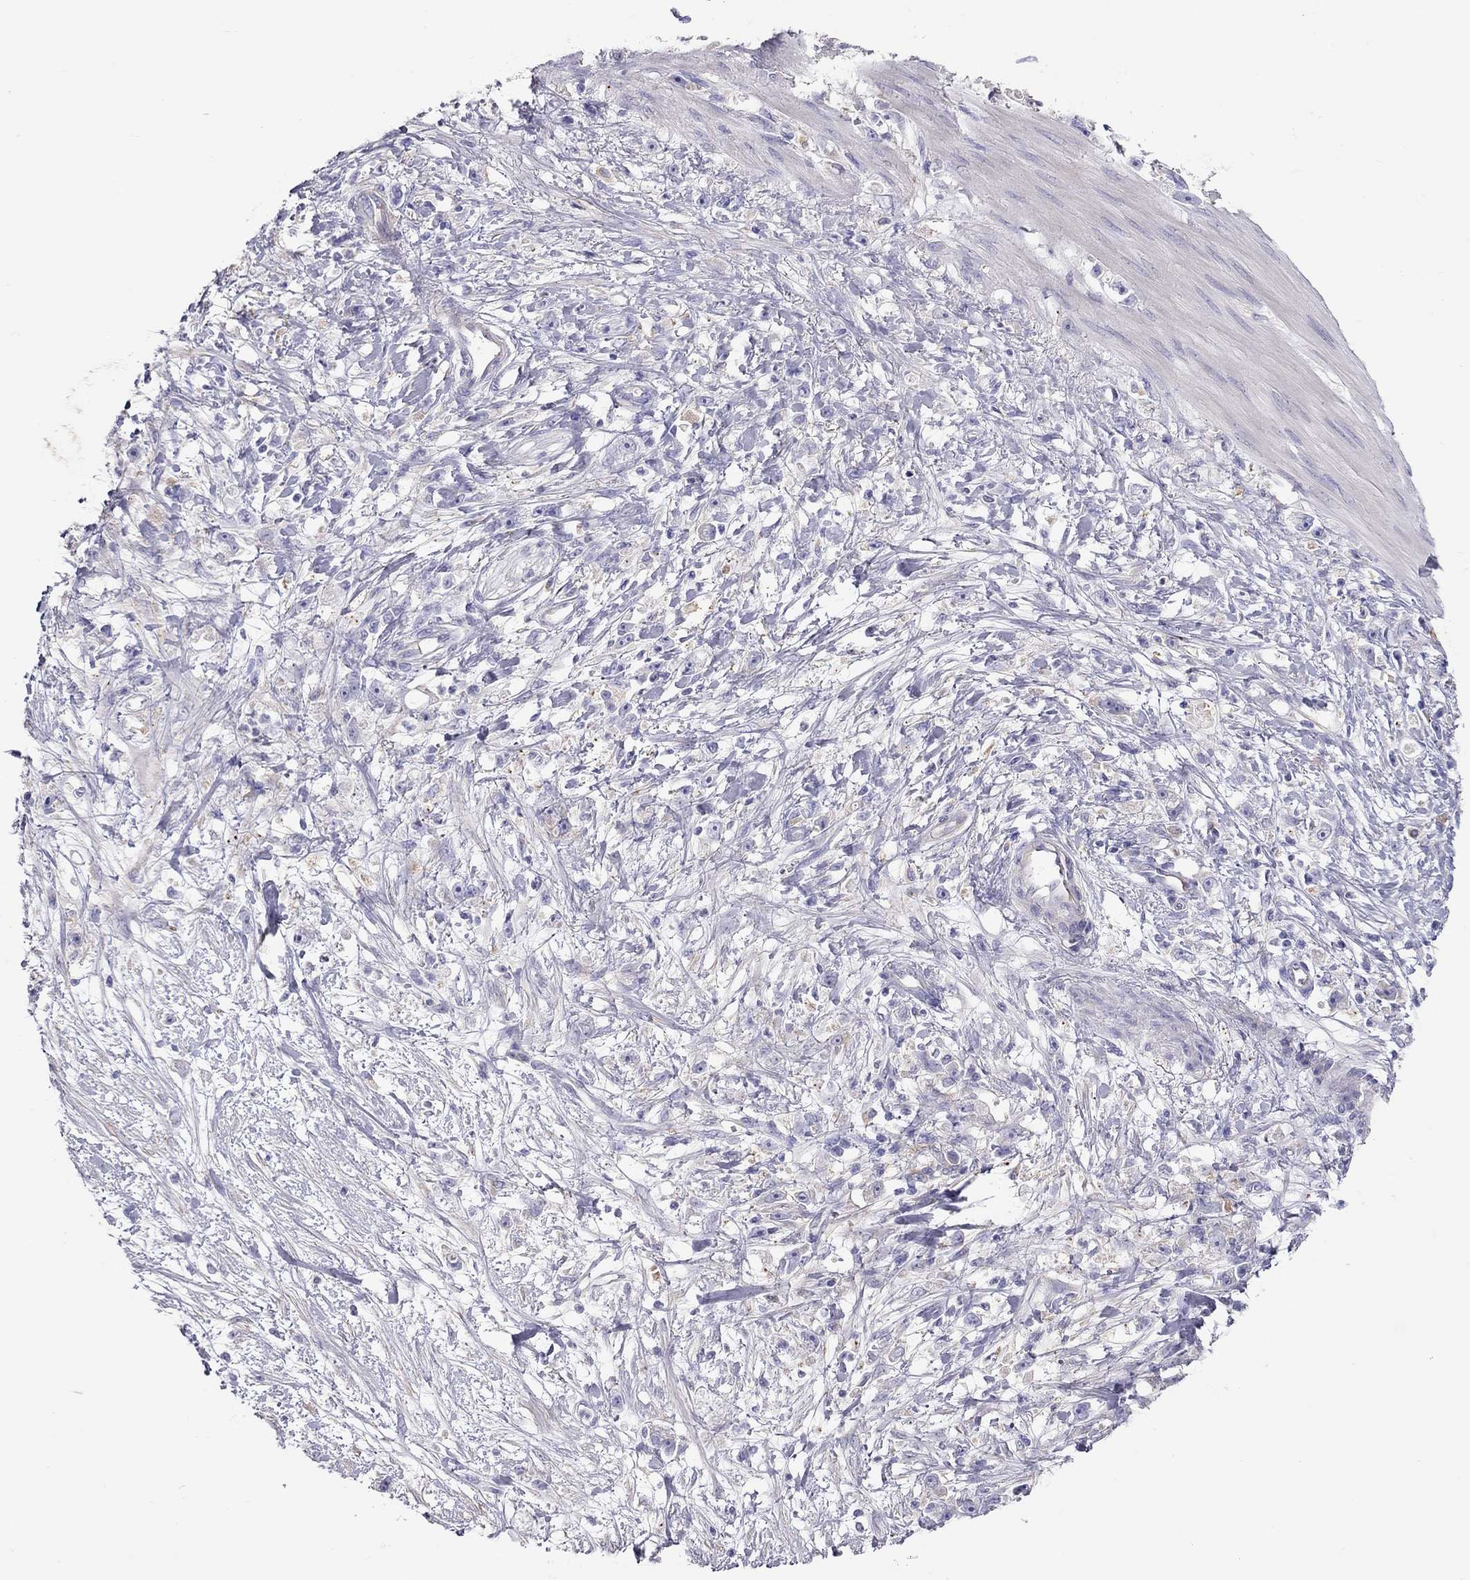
{"staining": {"intensity": "negative", "quantity": "none", "location": "none"}, "tissue": "stomach cancer", "cell_type": "Tumor cells", "image_type": "cancer", "snomed": [{"axis": "morphology", "description": "Adenocarcinoma, NOS"}, {"axis": "topography", "description": "Stomach"}], "caption": "Tumor cells are negative for protein expression in human stomach cancer.", "gene": "ALOX15B", "patient": {"sex": "female", "age": 59}}